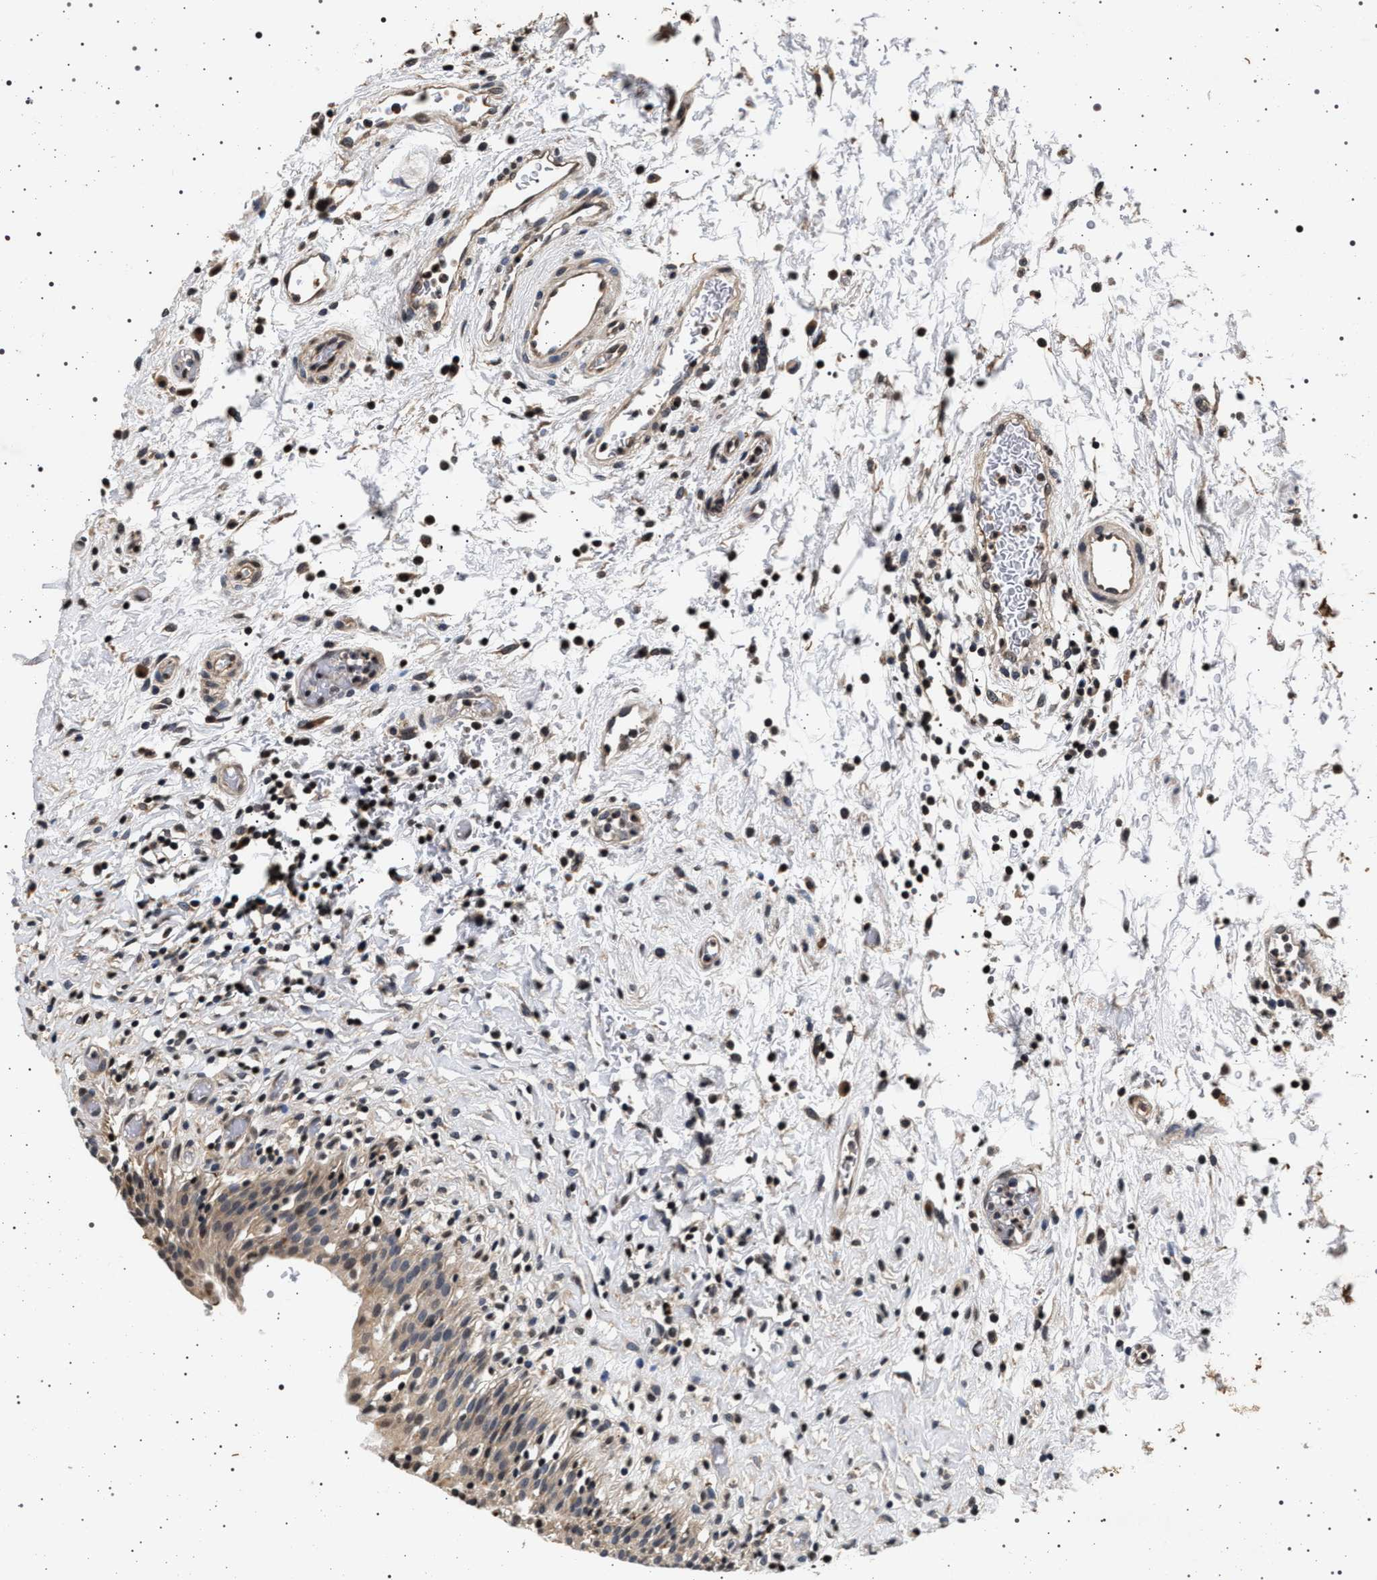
{"staining": {"intensity": "moderate", "quantity": ">75%", "location": "cytoplasmic/membranous,nuclear"}, "tissue": "urinary bladder", "cell_type": "Urothelial cells", "image_type": "normal", "snomed": [{"axis": "morphology", "description": "Normal tissue, NOS"}, {"axis": "topography", "description": "Urinary bladder"}], "caption": "A high-resolution micrograph shows IHC staining of normal urinary bladder, which exhibits moderate cytoplasmic/membranous,nuclear expression in approximately >75% of urothelial cells.", "gene": "CDKN1B", "patient": {"sex": "male", "age": 51}}